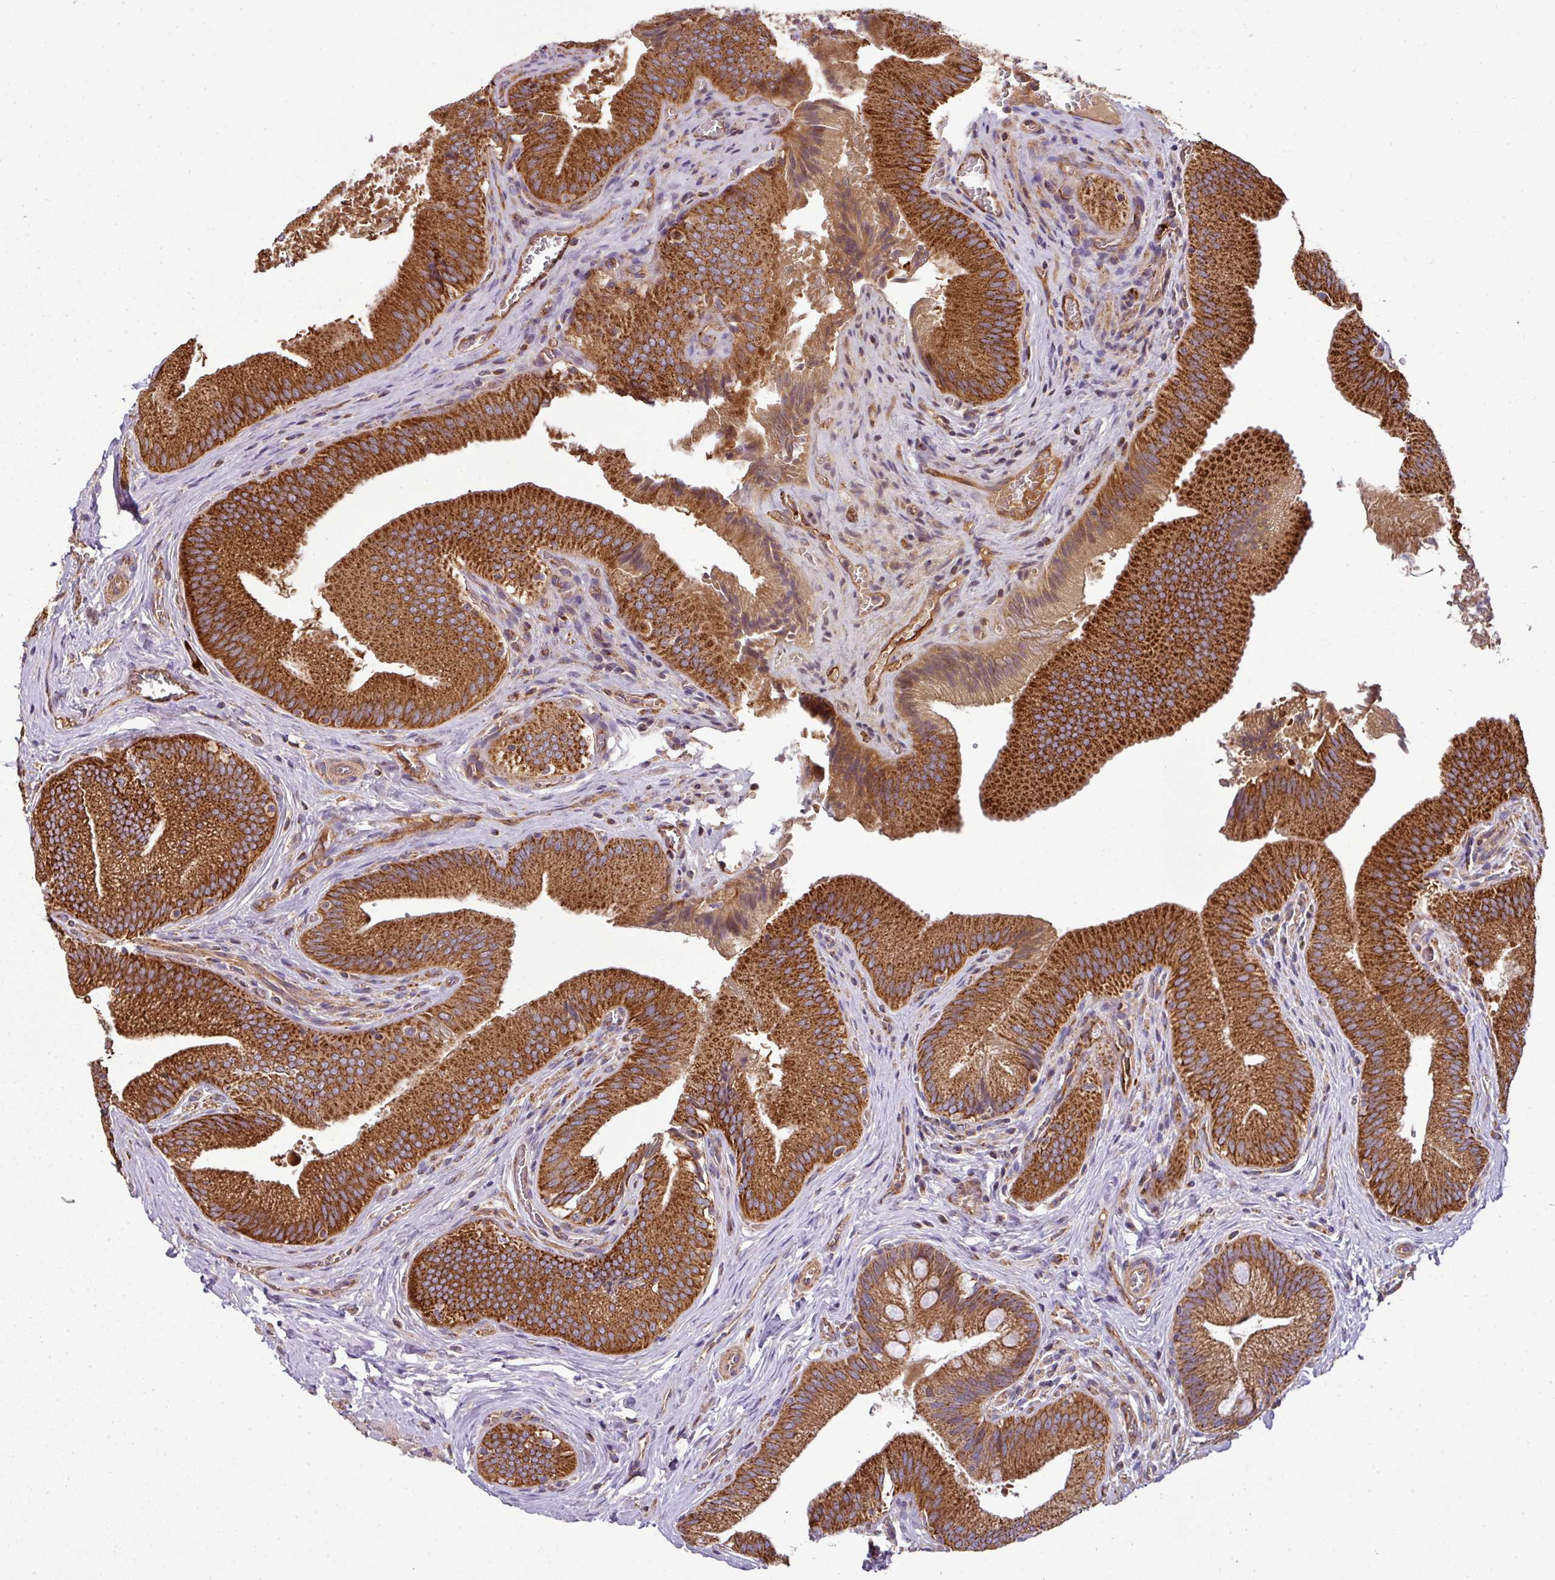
{"staining": {"intensity": "strong", "quantity": ">75%", "location": "cytoplasmic/membranous"}, "tissue": "gallbladder", "cell_type": "Glandular cells", "image_type": "normal", "snomed": [{"axis": "morphology", "description": "Normal tissue, NOS"}, {"axis": "topography", "description": "Gallbladder"}], "caption": "Unremarkable gallbladder was stained to show a protein in brown. There is high levels of strong cytoplasmic/membranous positivity in about >75% of glandular cells.", "gene": "PRELID3B", "patient": {"sex": "male", "age": 17}}